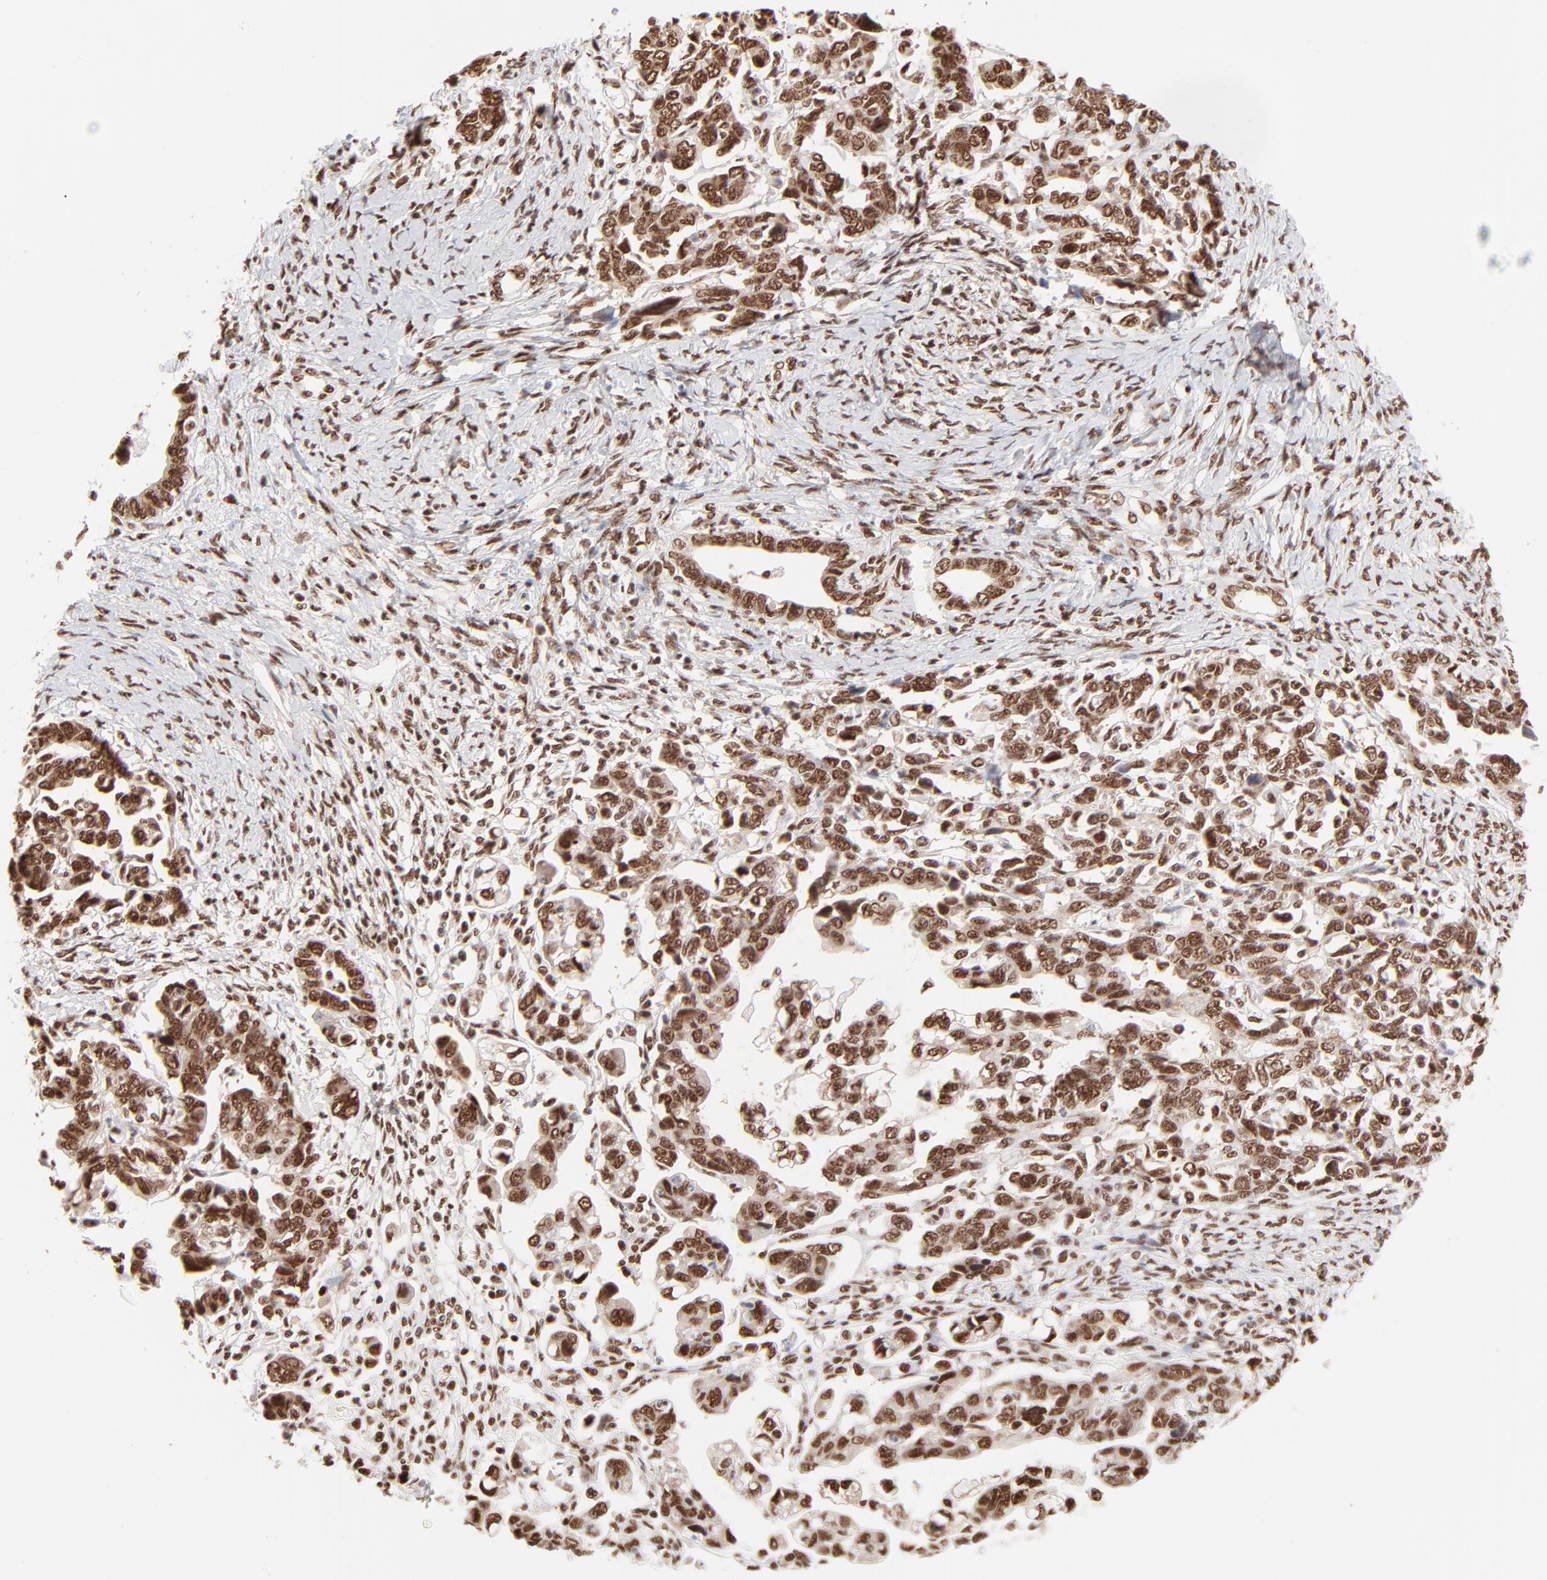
{"staining": {"intensity": "strong", "quantity": ">75%", "location": "nuclear"}, "tissue": "ovarian cancer", "cell_type": "Tumor cells", "image_type": "cancer", "snomed": [{"axis": "morphology", "description": "Cystadenocarcinoma, serous, NOS"}, {"axis": "topography", "description": "Ovary"}], "caption": "Protein expression analysis of human ovarian cancer reveals strong nuclear expression in approximately >75% of tumor cells. The protein is shown in brown color, while the nuclei are stained blue.", "gene": "TARDBP", "patient": {"sex": "female", "age": 69}}